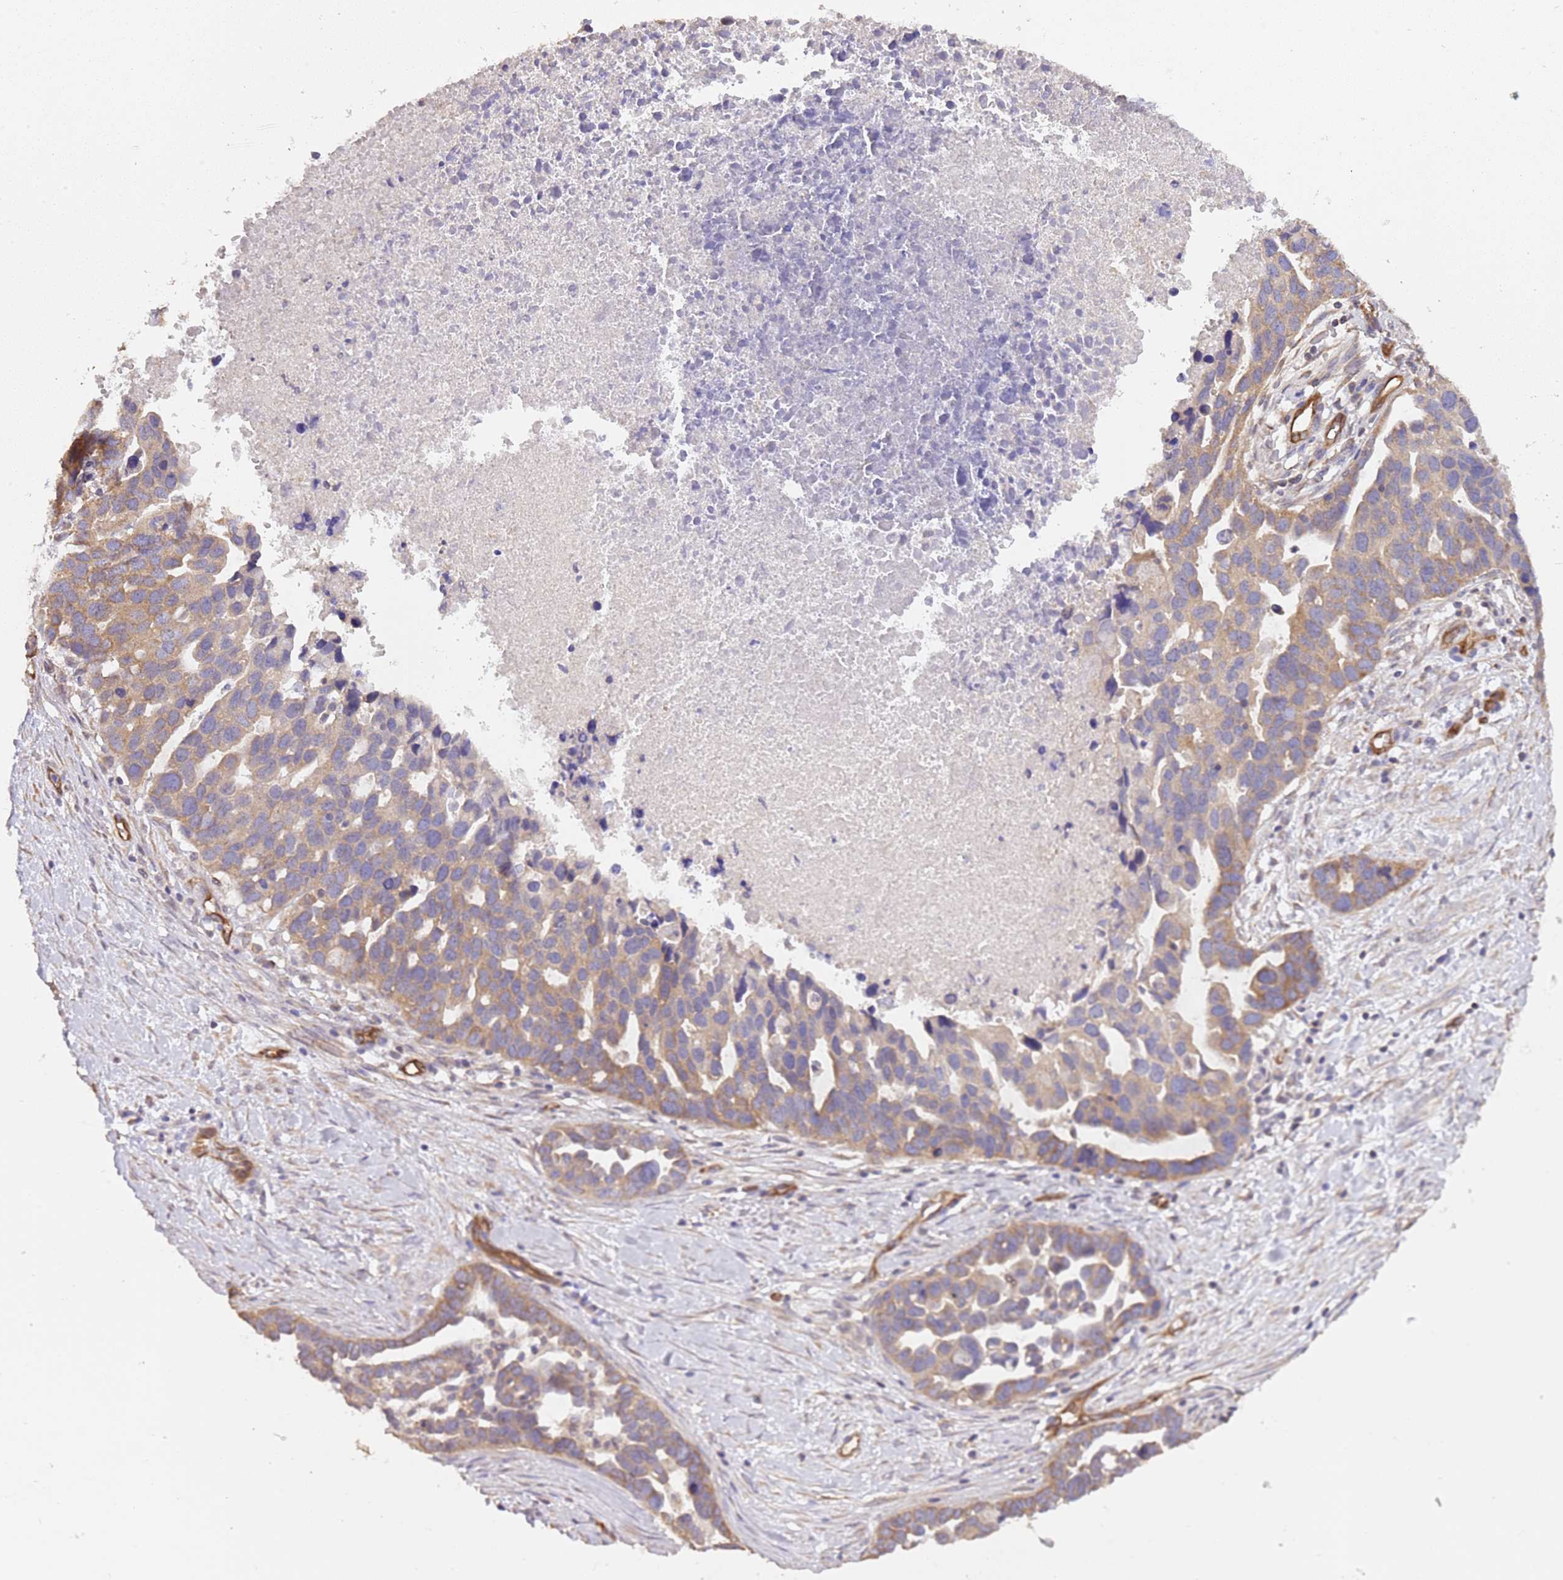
{"staining": {"intensity": "moderate", "quantity": ">75%", "location": "cytoplasmic/membranous"}, "tissue": "ovarian cancer", "cell_type": "Tumor cells", "image_type": "cancer", "snomed": [{"axis": "morphology", "description": "Cystadenocarcinoma, serous, NOS"}, {"axis": "topography", "description": "Ovary"}], "caption": "IHC of ovarian cancer shows medium levels of moderate cytoplasmic/membranous staining in about >75% of tumor cells.", "gene": "DOCK9", "patient": {"sex": "female", "age": 54}}